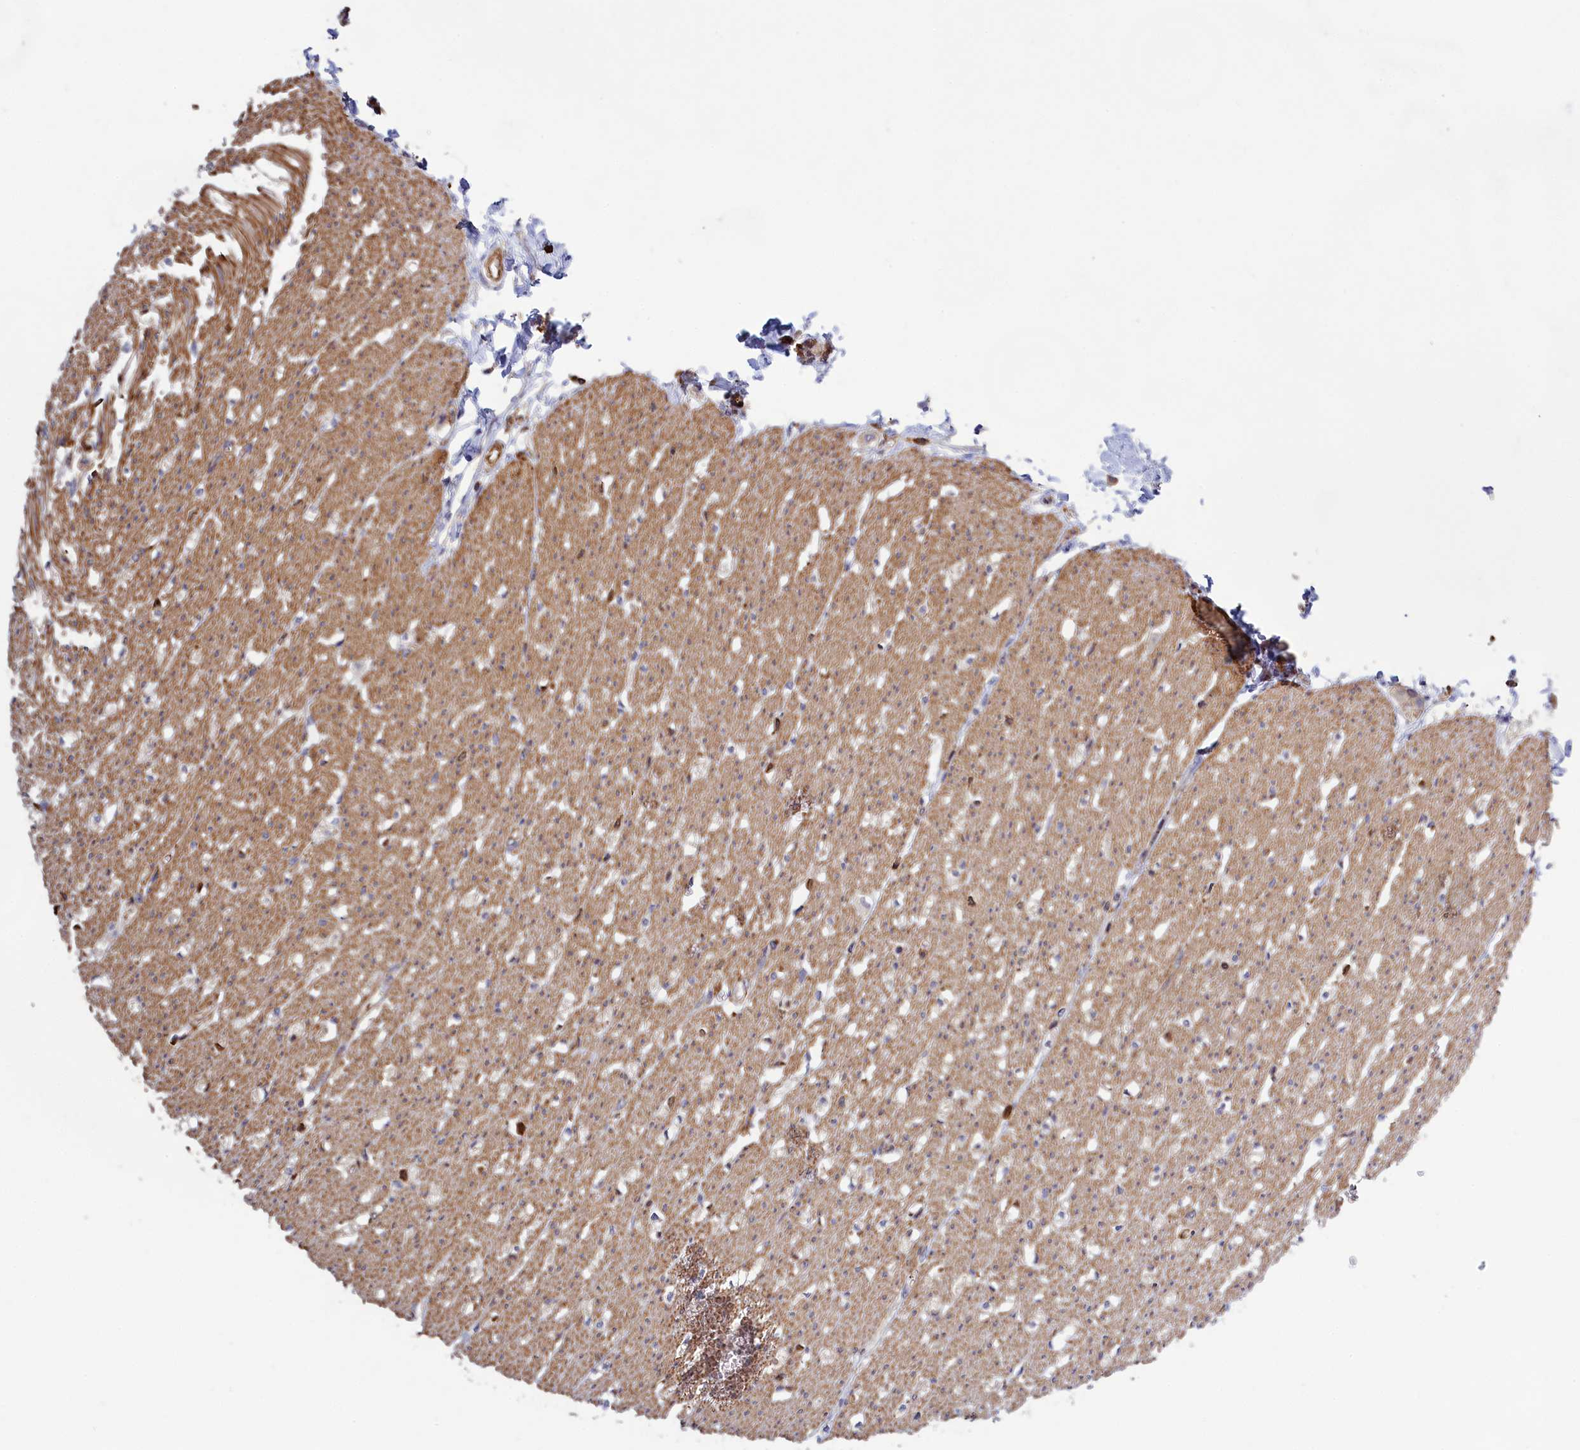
{"staining": {"intensity": "moderate", "quantity": ">75%", "location": "cytoplasmic/membranous"}, "tissue": "smooth muscle", "cell_type": "Smooth muscle cells", "image_type": "normal", "snomed": [{"axis": "morphology", "description": "Normal tissue, NOS"}, {"axis": "morphology", "description": "Adenocarcinoma, NOS"}, {"axis": "topography", "description": "Colon"}, {"axis": "topography", "description": "Peripheral nerve tissue"}], "caption": "IHC micrograph of benign human smooth muscle stained for a protein (brown), which displays medium levels of moderate cytoplasmic/membranous expression in about >75% of smooth muscle cells.", "gene": "ANKRD27", "patient": {"sex": "male", "age": 14}}